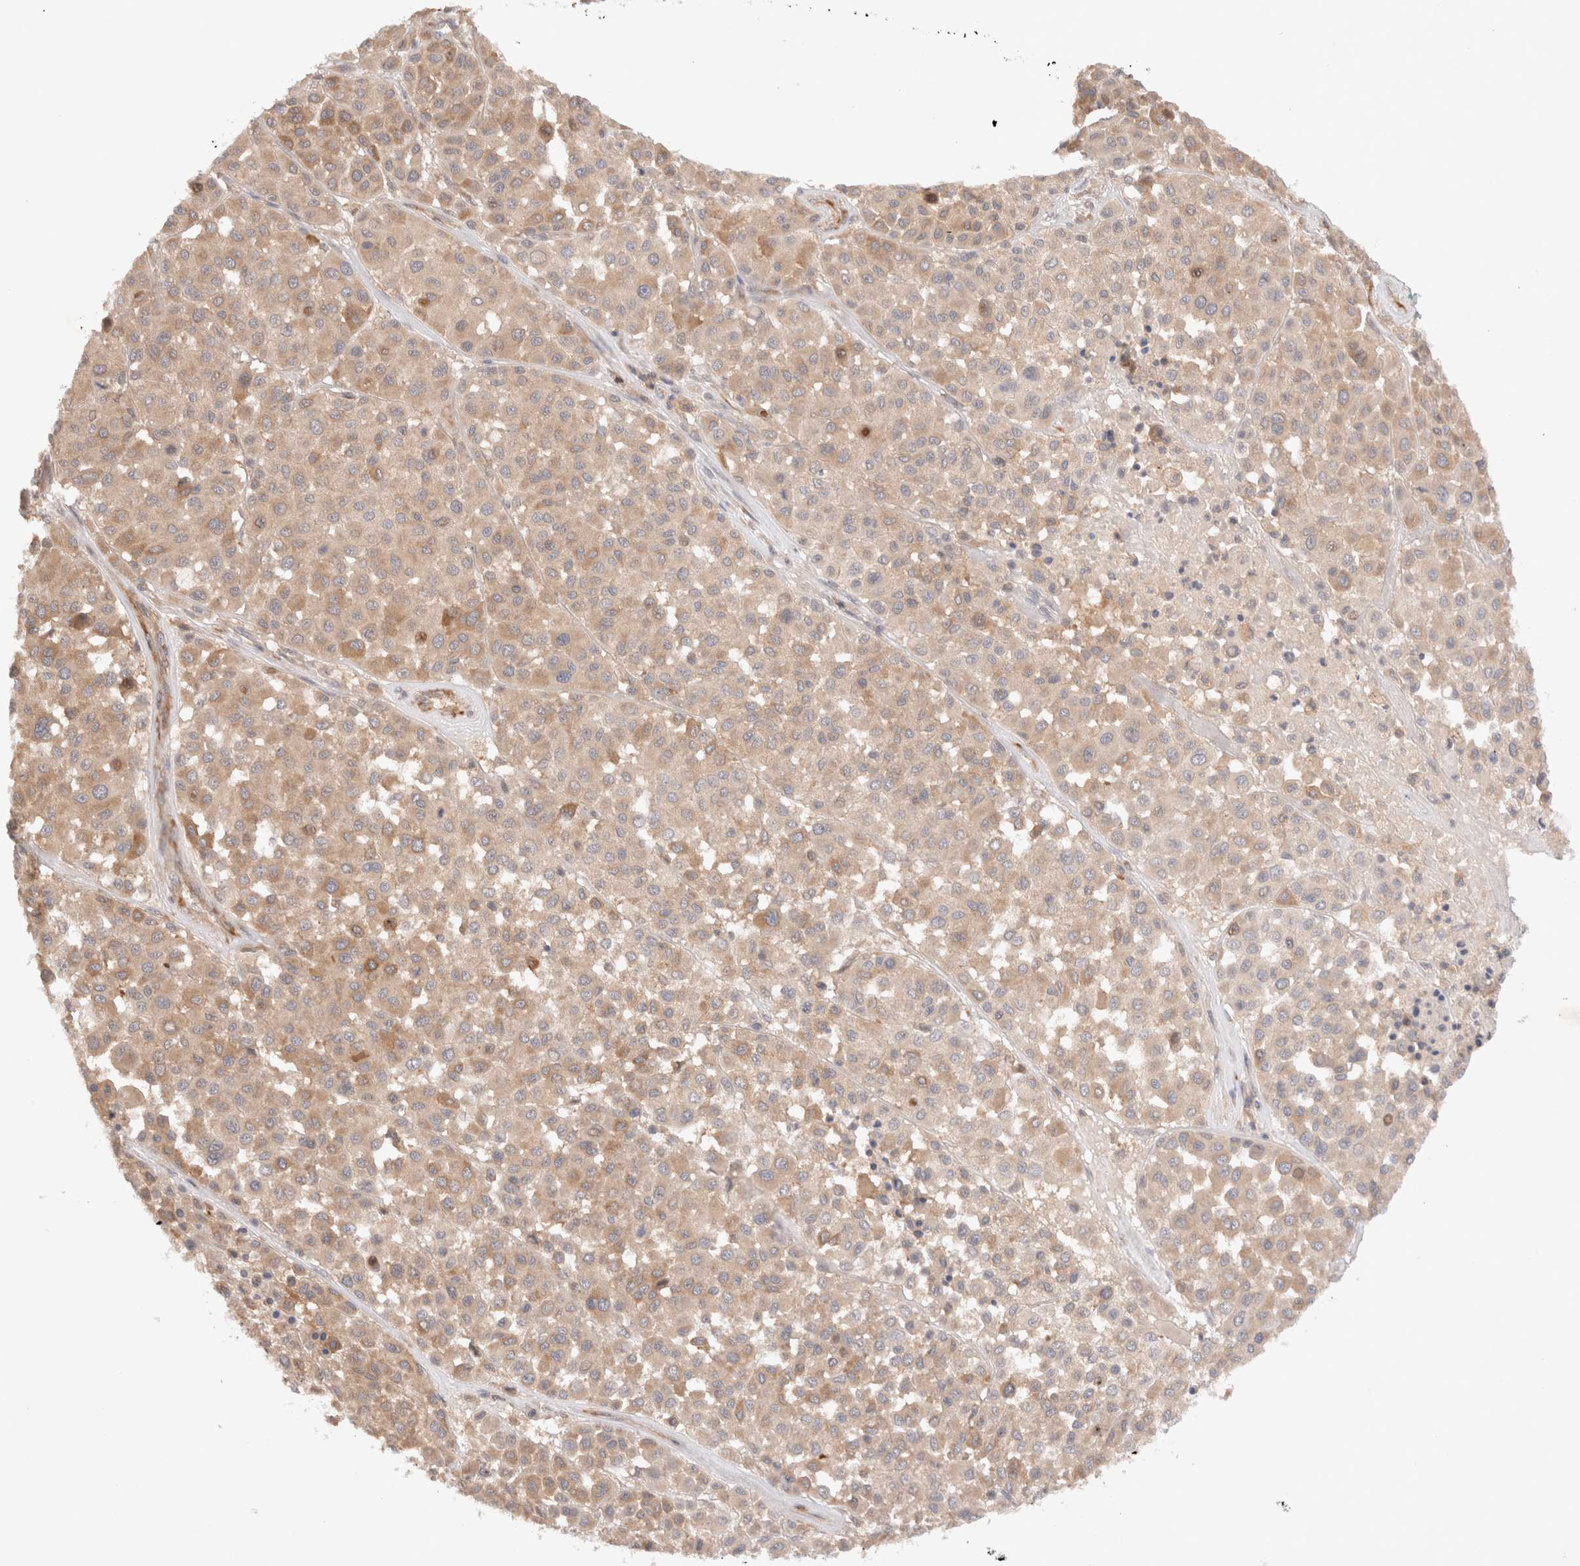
{"staining": {"intensity": "moderate", "quantity": ">75%", "location": "cytoplasmic/membranous"}, "tissue": "melanoma", "cell_type": "Tumor cells", "image_type": "cancer", "snomed": [{"axis": "morphology", "description": "Malignant melanoma, Metastatic site"}, {"axis": "topography", "description": "Soft tissue"}], "caption": "Brown immunohistochemical staining in human malignant melanoma (metastatic site) exhibits moderate cytoplasmic/membranous expression in approximately >75% of tumor cells.", "gene": "KLHL20", "patient": {"sex": "male", "age": 41}}